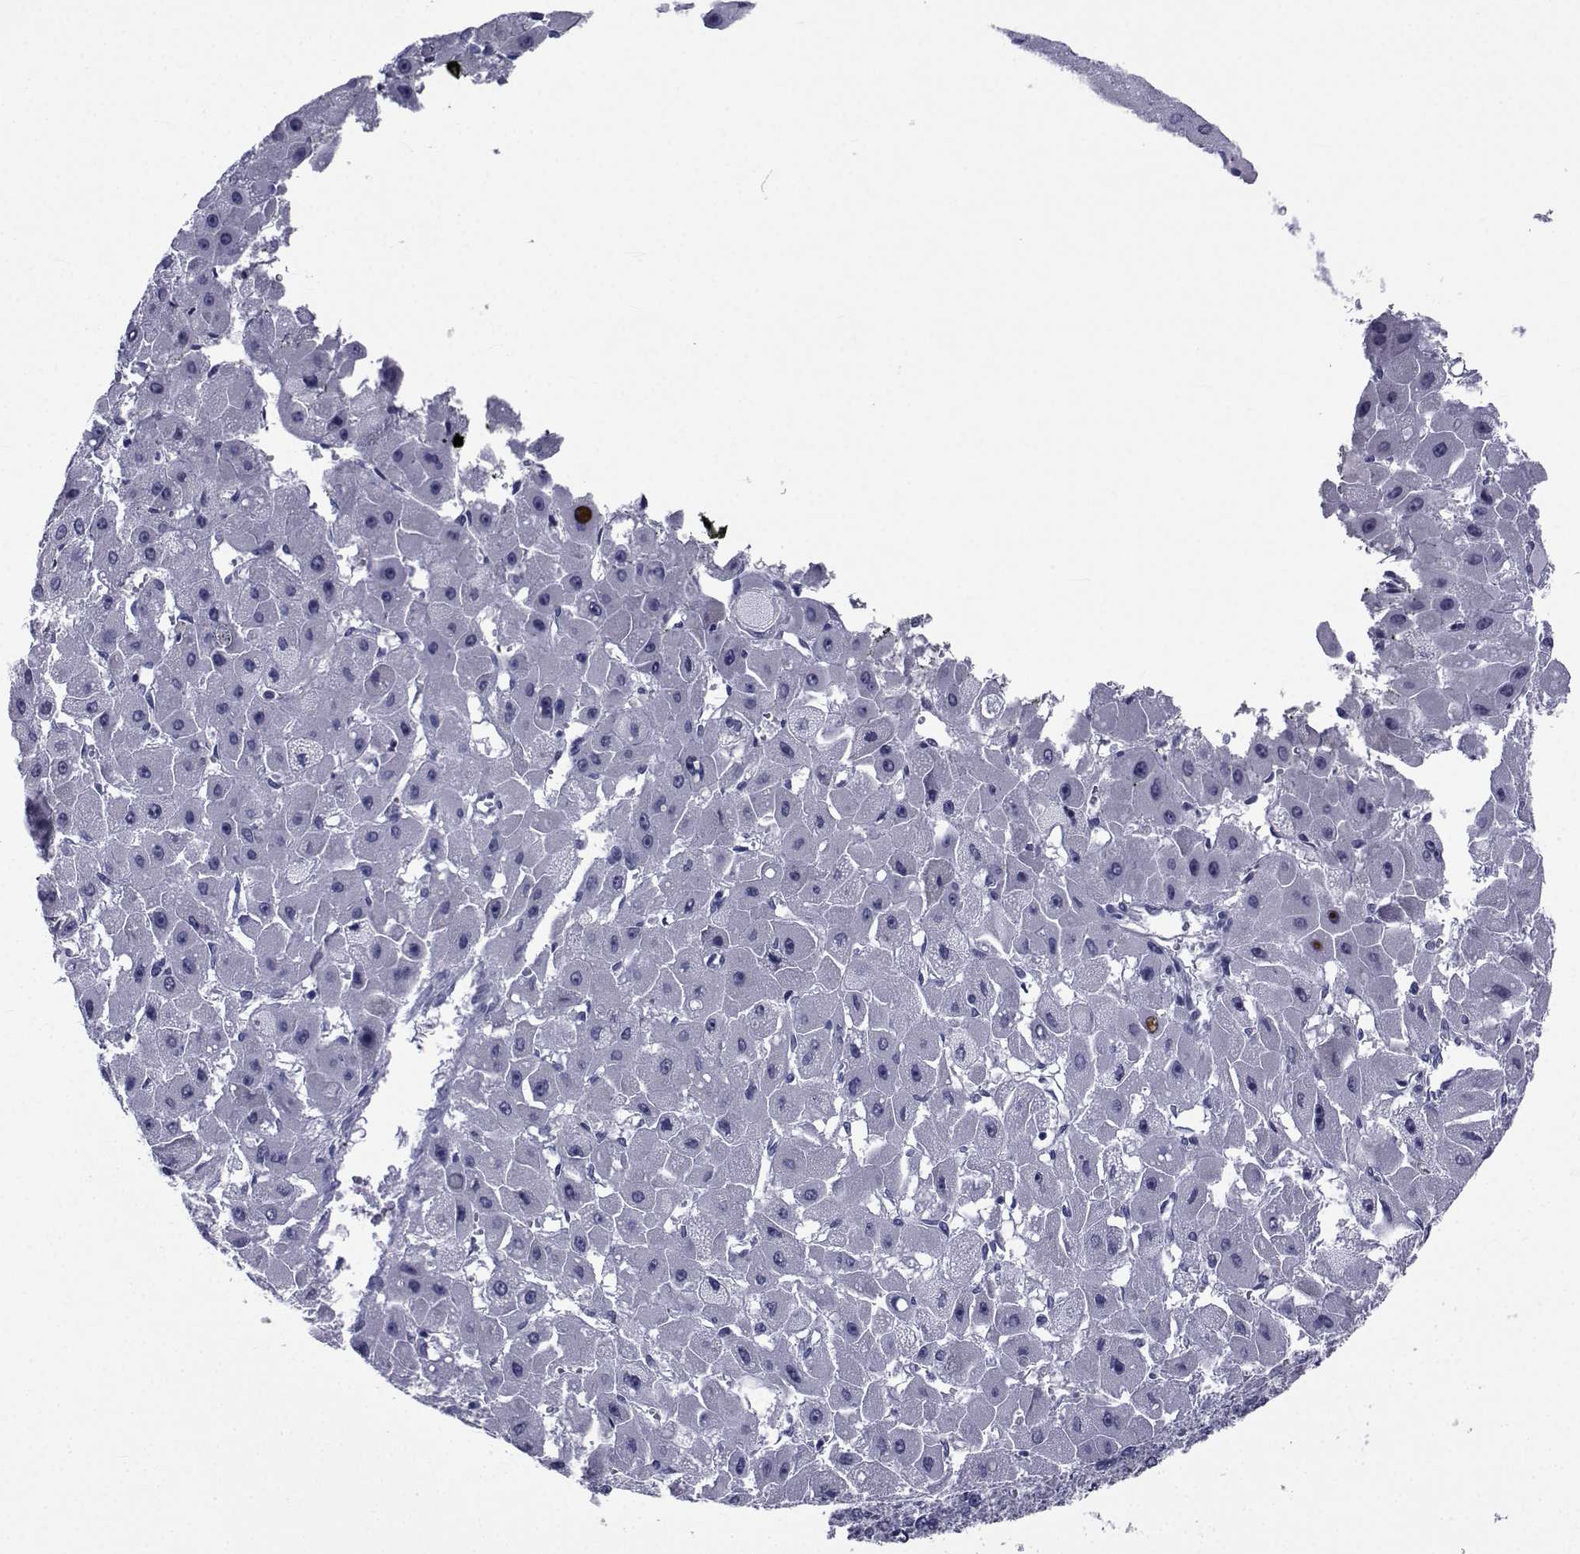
{"staining": {"intensity": "negative", "quantity": "none", "location": "none"}, "tissue": "liver cancer", "cell_type": "Tumor cells", "image_type": "cancer", "snomed": [{"axis": "morphology", "description": "Carcinoma, Hepatocellular, NOS"}, {"axis": "topography", "description": "Liver"}], "caption": "Tumor cells are negative for protein expression in human liver cancer.", "gene": "ROPN1", "patient": {"sex": "female", "age": 25}}